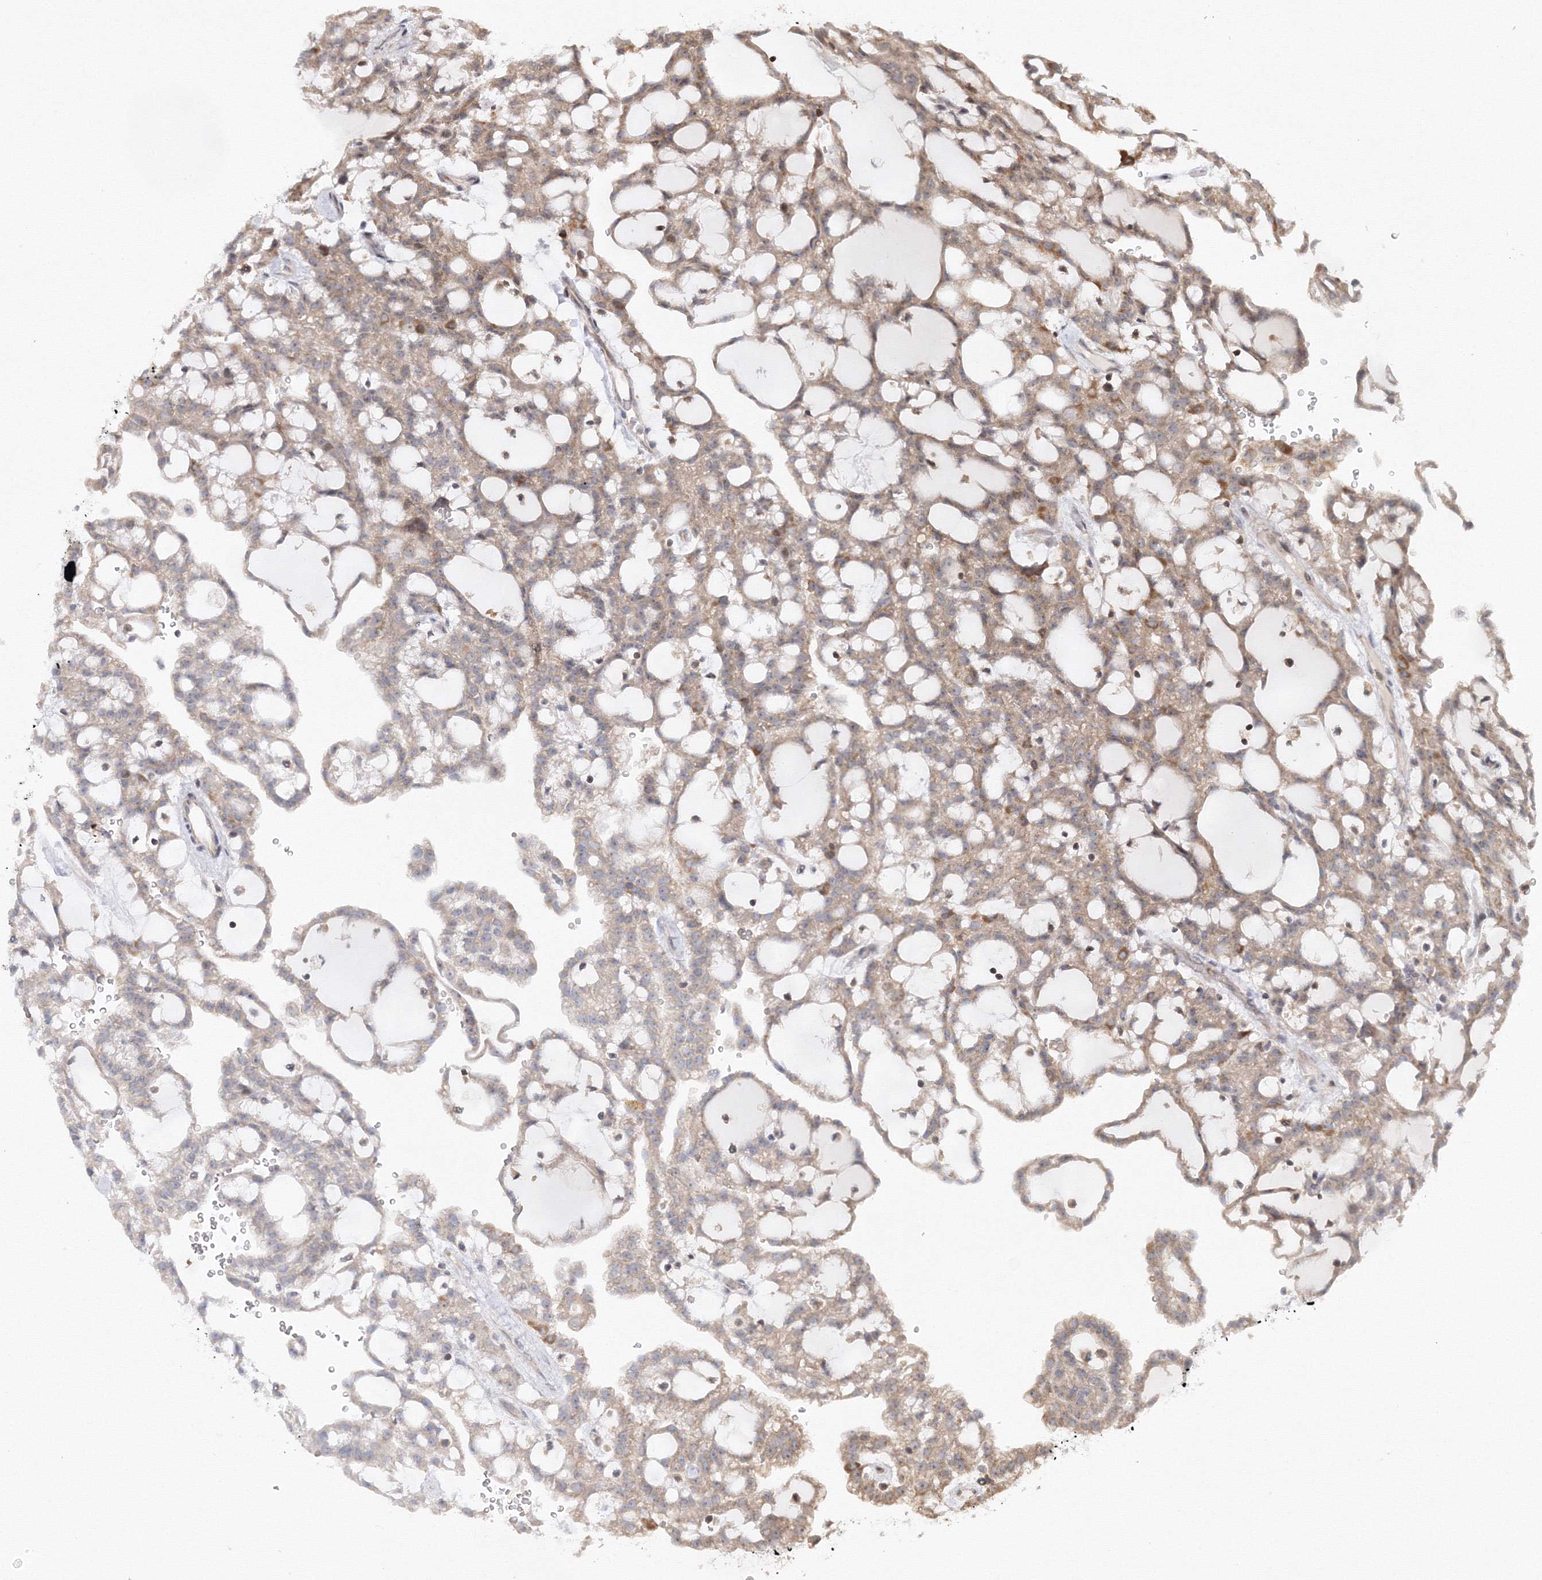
{"staining": {"intensity": "moderate", "quantity": "<25%", "location": "cytoplasmic/membranous"}, "tissue": "renal cancer", "cell_type": "Tumor cells", "image_type": "cancer", "snomed": [{"axis": "morphology", "description": "Adenocarcinoma, NOS"}, {"axis": "topography", "description": "Kidney"}], "caption": "This is a histology image of immunohistochemistry staining of renal cancer, which shows moderate staining in the cytoplasmic/membranous of tumor cells.", "gene": "MKRN2", "patient": {"sex": "male", "age": 63}}